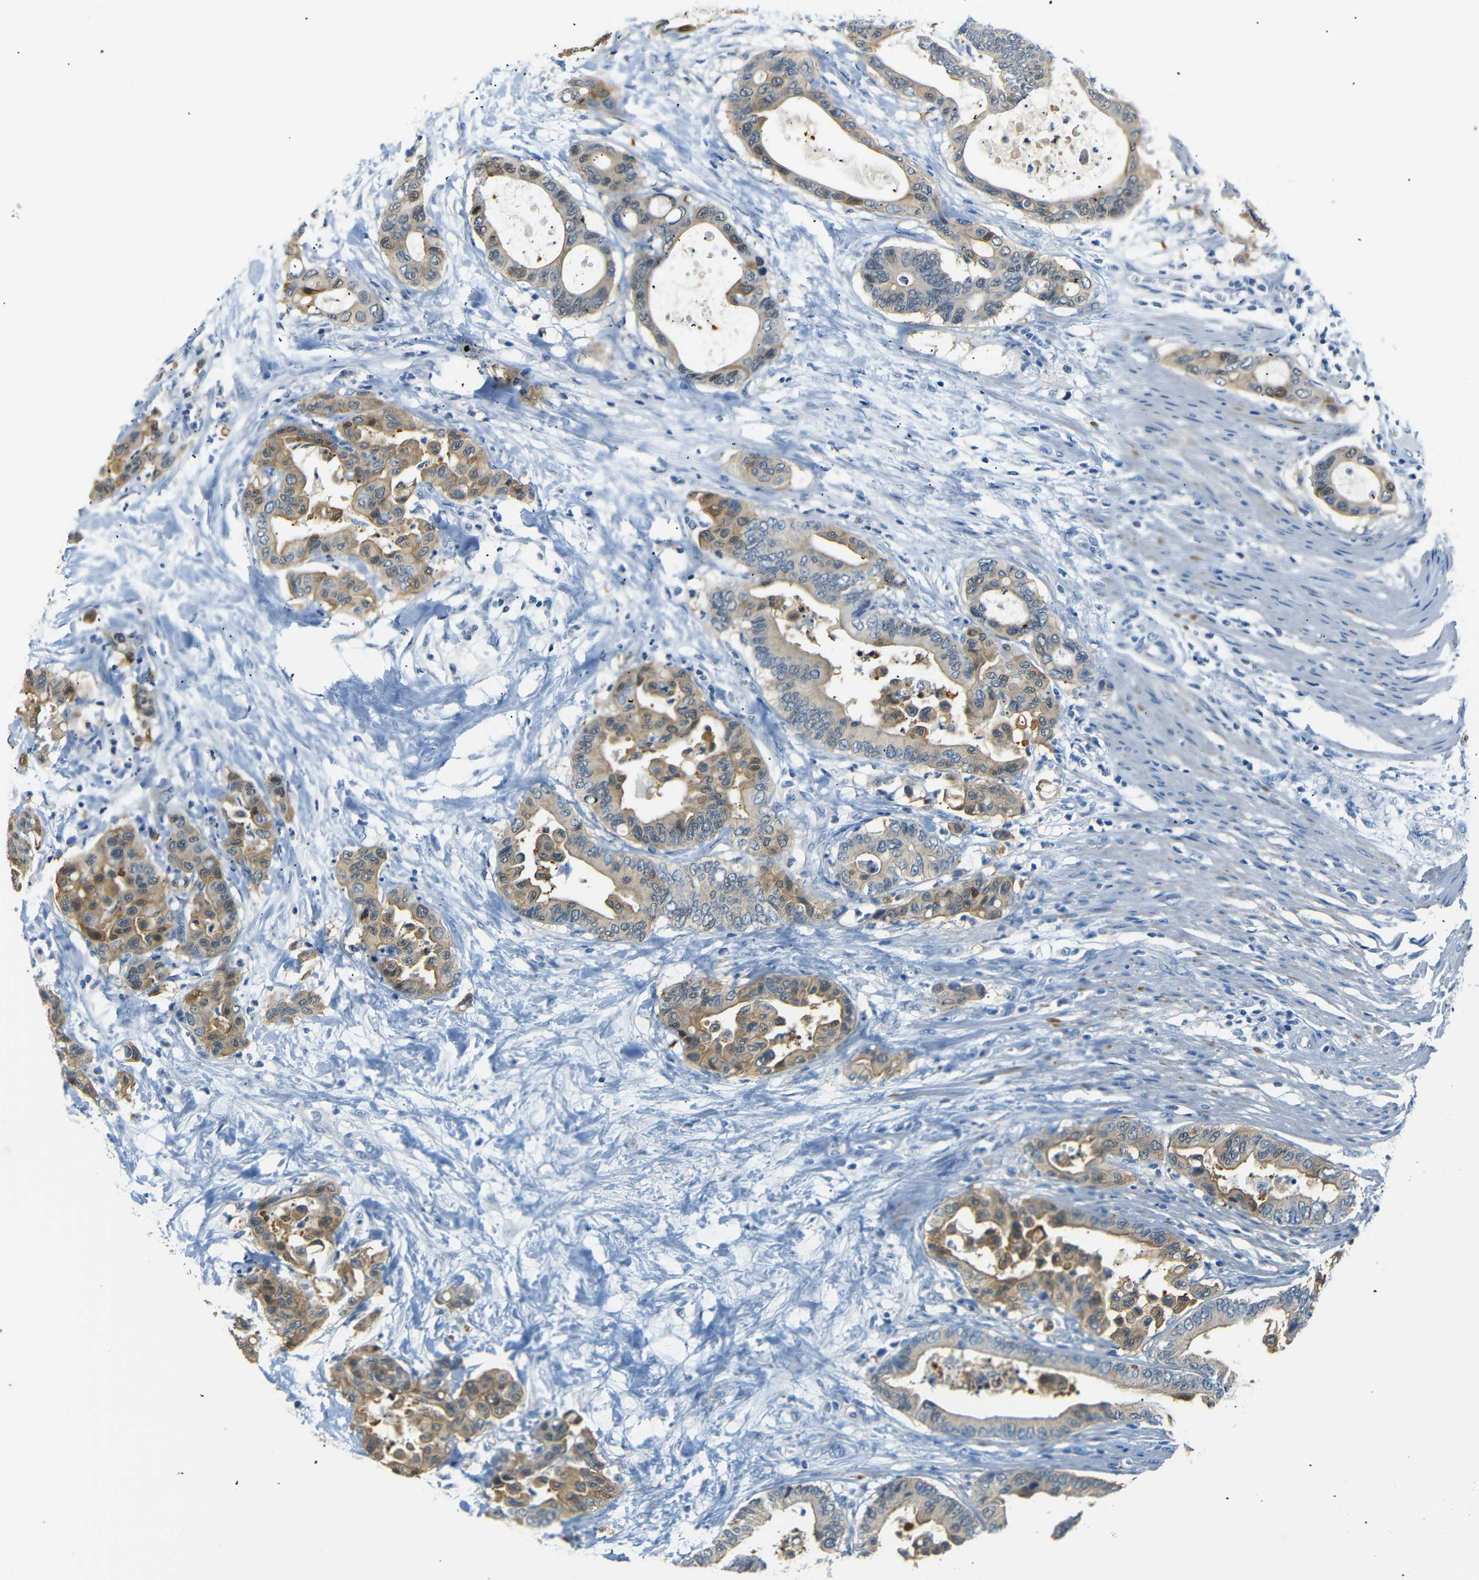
{"staining": {"intensity": "moderate", "quantity": ">75%", "location": "cytoplasmic/membranous"}, "tissue": "colorectal cancer", "cell_type": "Tumor cells", "image_type": "cancer", "snomed": [{"axis": "morphology", "description": "Normal tissue, NOS"}, {"axis": "morphology", "description": "Adenocarcinoma, NOS"}, {"axis": "topography", "description": "Colon"}], "caption": "The image shows a brown stain indicating the presence of a protein in the cytoplasmic/membranous of tumor cells in adenocarcinoma (colorectal).", "gene": "SFN", "patient": {"sex": "male", "age": 82}}